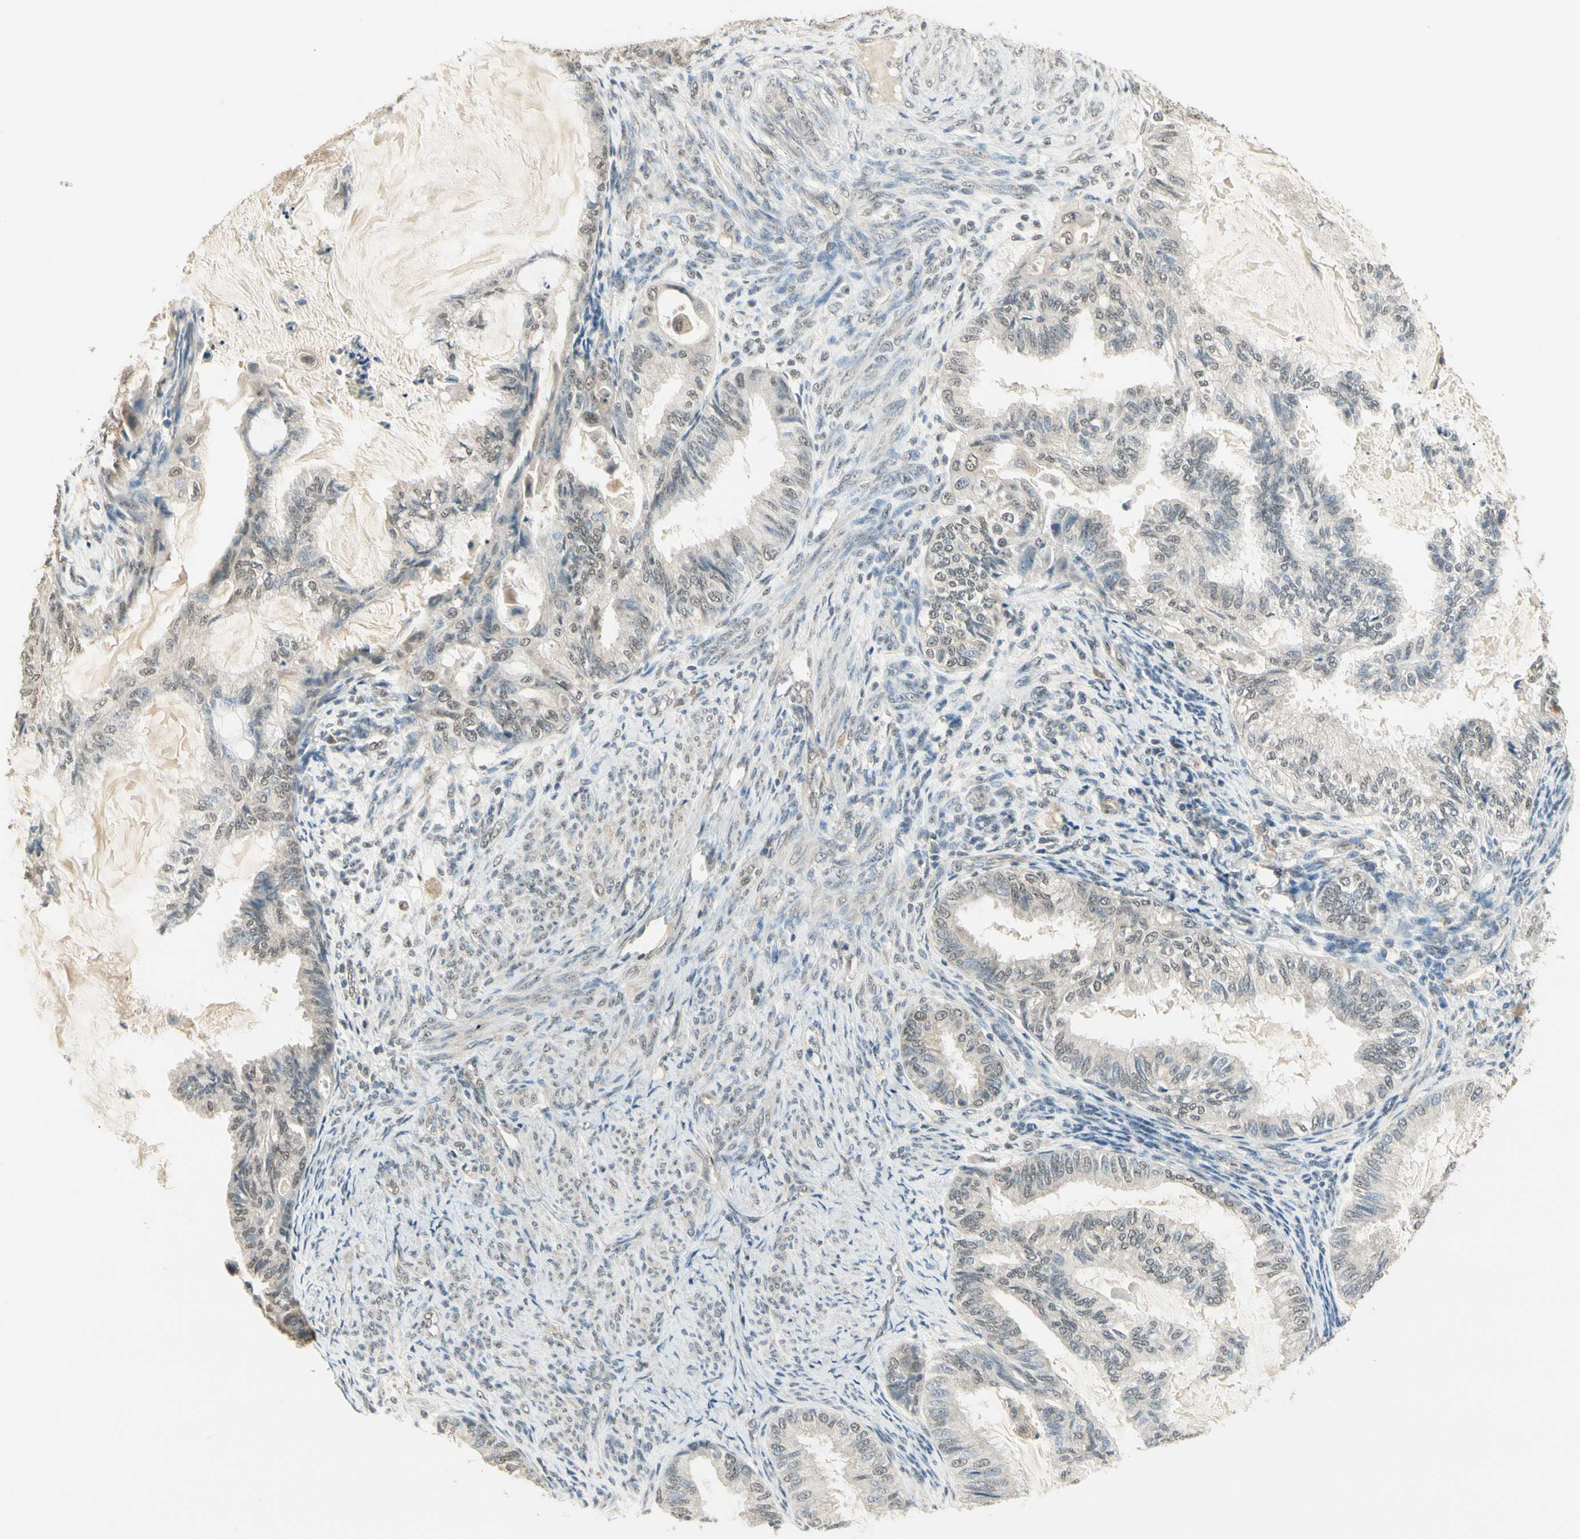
{"staining": {"intensity": "weak", "quantity": "25%-75%", "location": "cytoplasmic/membranous,nuclear"}, "tissue": "cervical cancer", "cell_type": "Tumor cells", "image_type": "cancer", "snomed": [{"axis": "morphology", "description": "Normal tissue, NOS"}, {"axis": "morphology", "description": "Adenocarcinoma, NOS"}, {"axis": "topography", "description": "Cervix"}, {"axis": "topography", "description": "Endometrium"}], "caption": "Immunohistochemistry (IHC) photomicrograph of neoplastic tissue: adenocarcinoma (cervical) stained using IHC demonstrates low levels of weak protein expression localized specifically in the cytoplasmic/membranous and nuclear of tumor cells, appearing as a cytoplasmic/membranous and nuclear brown color.", "gene": "SGCA", "patient": {"sex": "female", "age": 86}}